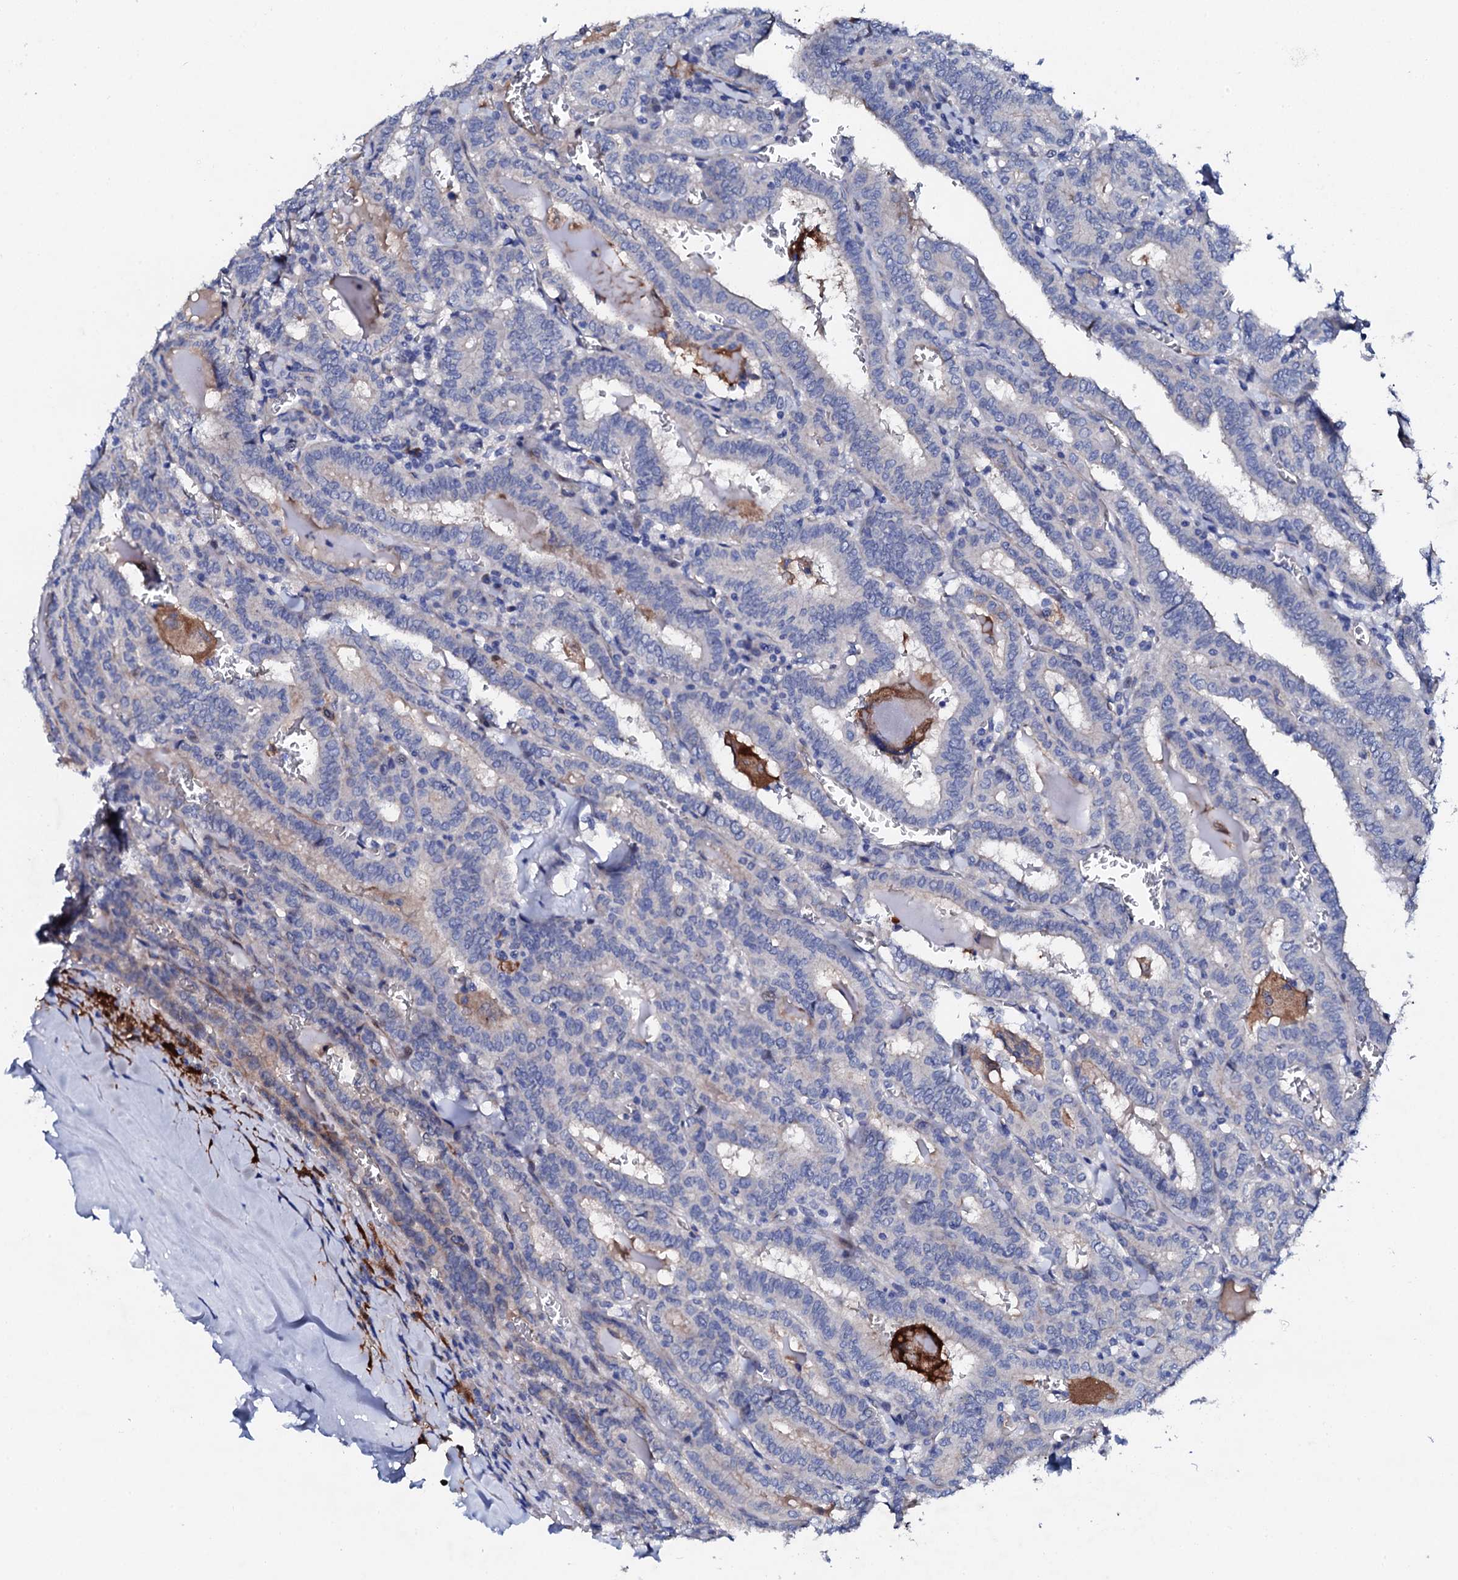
{"staining": {"intensity": "negative", "quantity": "none", "location": "none"}, "tissue": "thyroid cancer", "cell_type": "Tumor cells", "image_type": "cancer", "snomed": [{"axis": "morphology", "description": "Papillary adenocarcinoma, NOS"}, {"axis": "topography", "description": "Thyroid gland"}], "caption": "Thyroid cancer was stained to show a protein in brown. There is no significant staining in tumor cells.", "gene": "TRDN", "patient": {"sex": "female", "age": 72}}